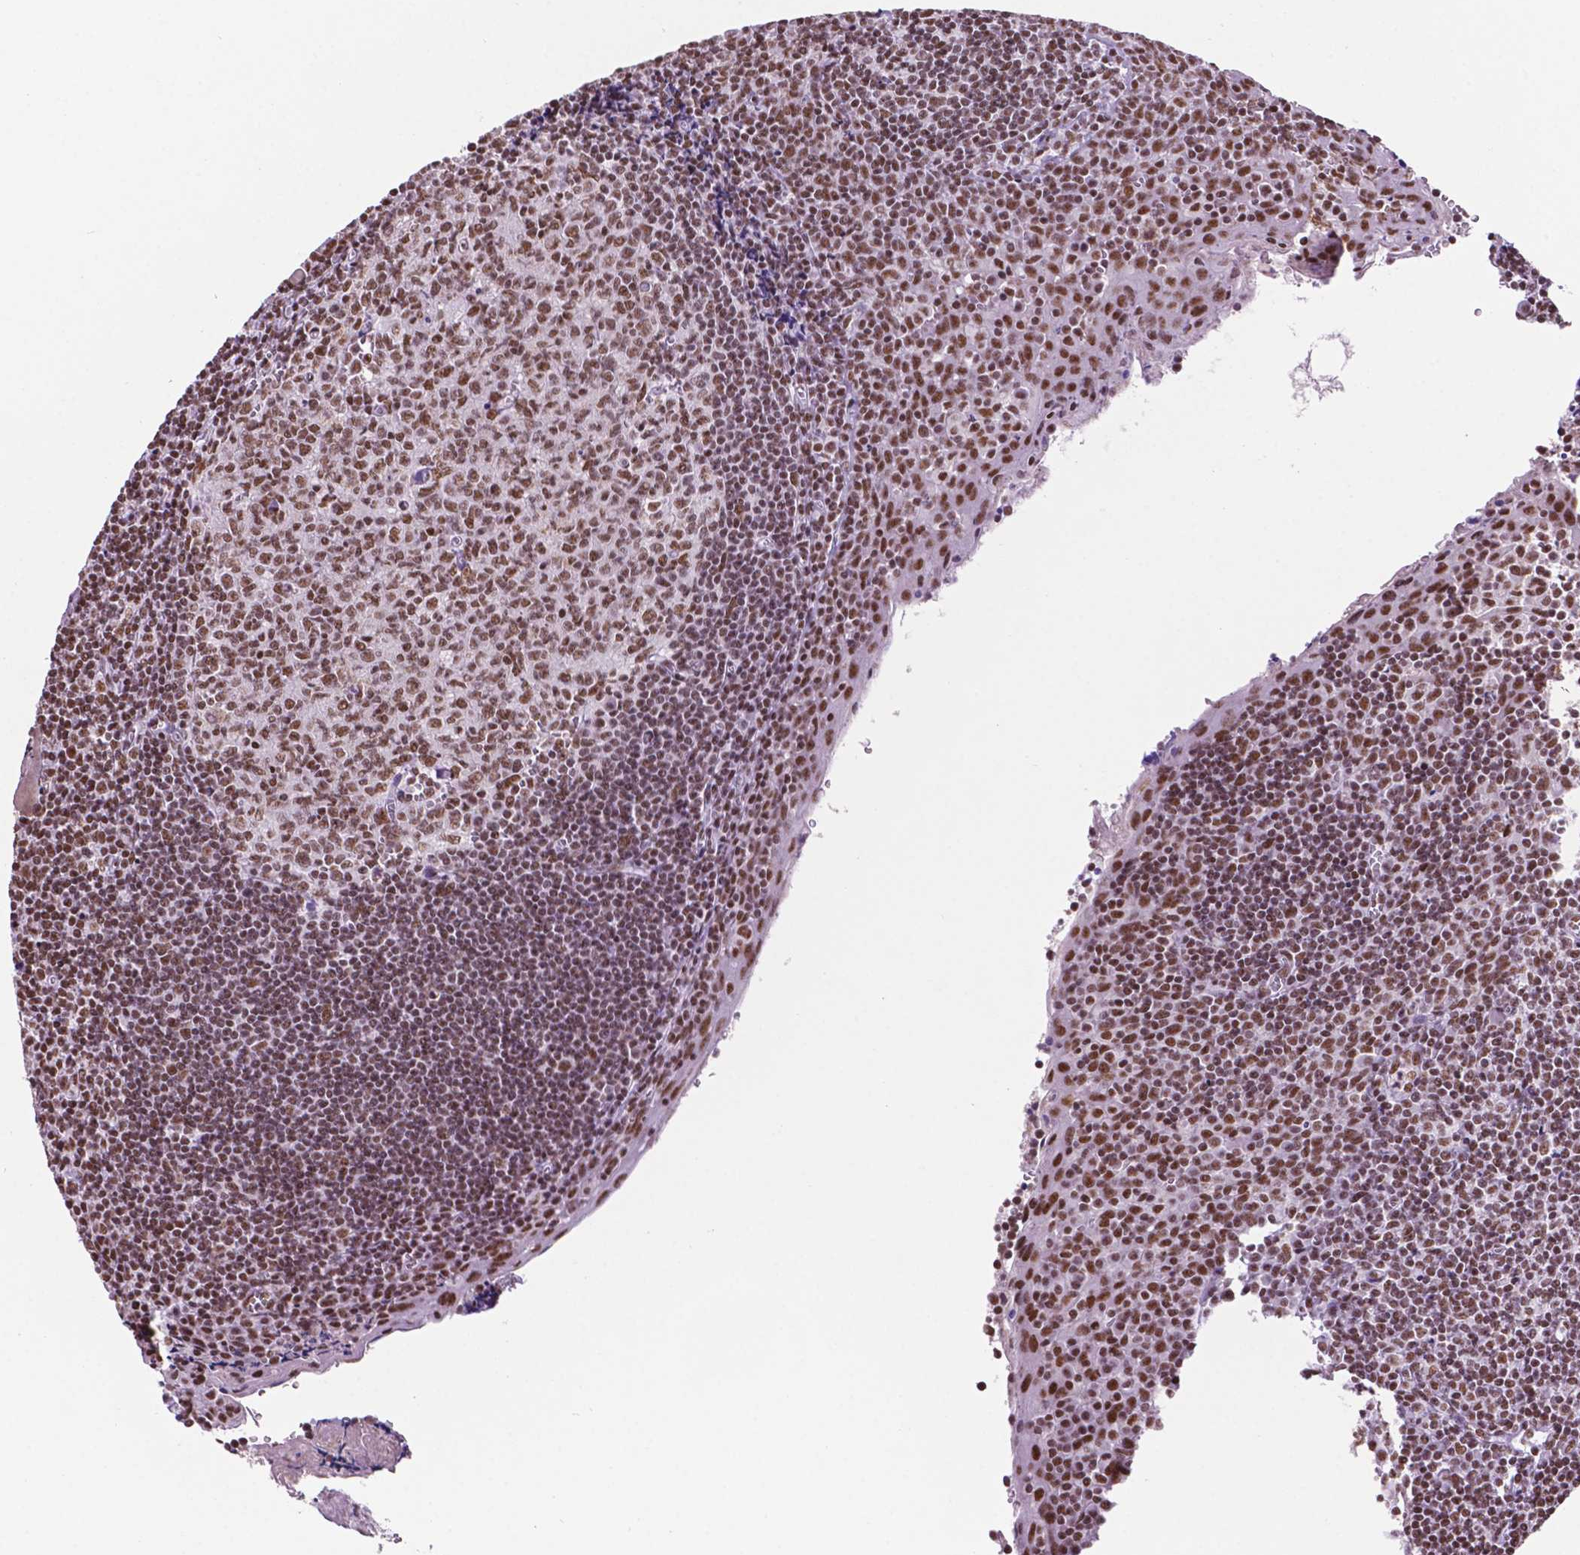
{"staining": {"intensity": "moderate", "quantity": ">75%", "location": "nuclear"}, "tissue": "tonsil", "cell_type": "Germinal center cells", "image_type": "normal", "snomed": [{"axis": "morphology", "description": "Normal tissue, NOS"}, {"axis": "morphology", "description": "Inflammation, NOS"}, {"axis": "topography", "description": "Tonsil"}], "caption": "Protein staining reveals moderate nuclear positivity in approximately >75% of germinal center cells in benign tonsil.", "gene": "CCAR2", "patient": {"sex": "female", "age": 31}}